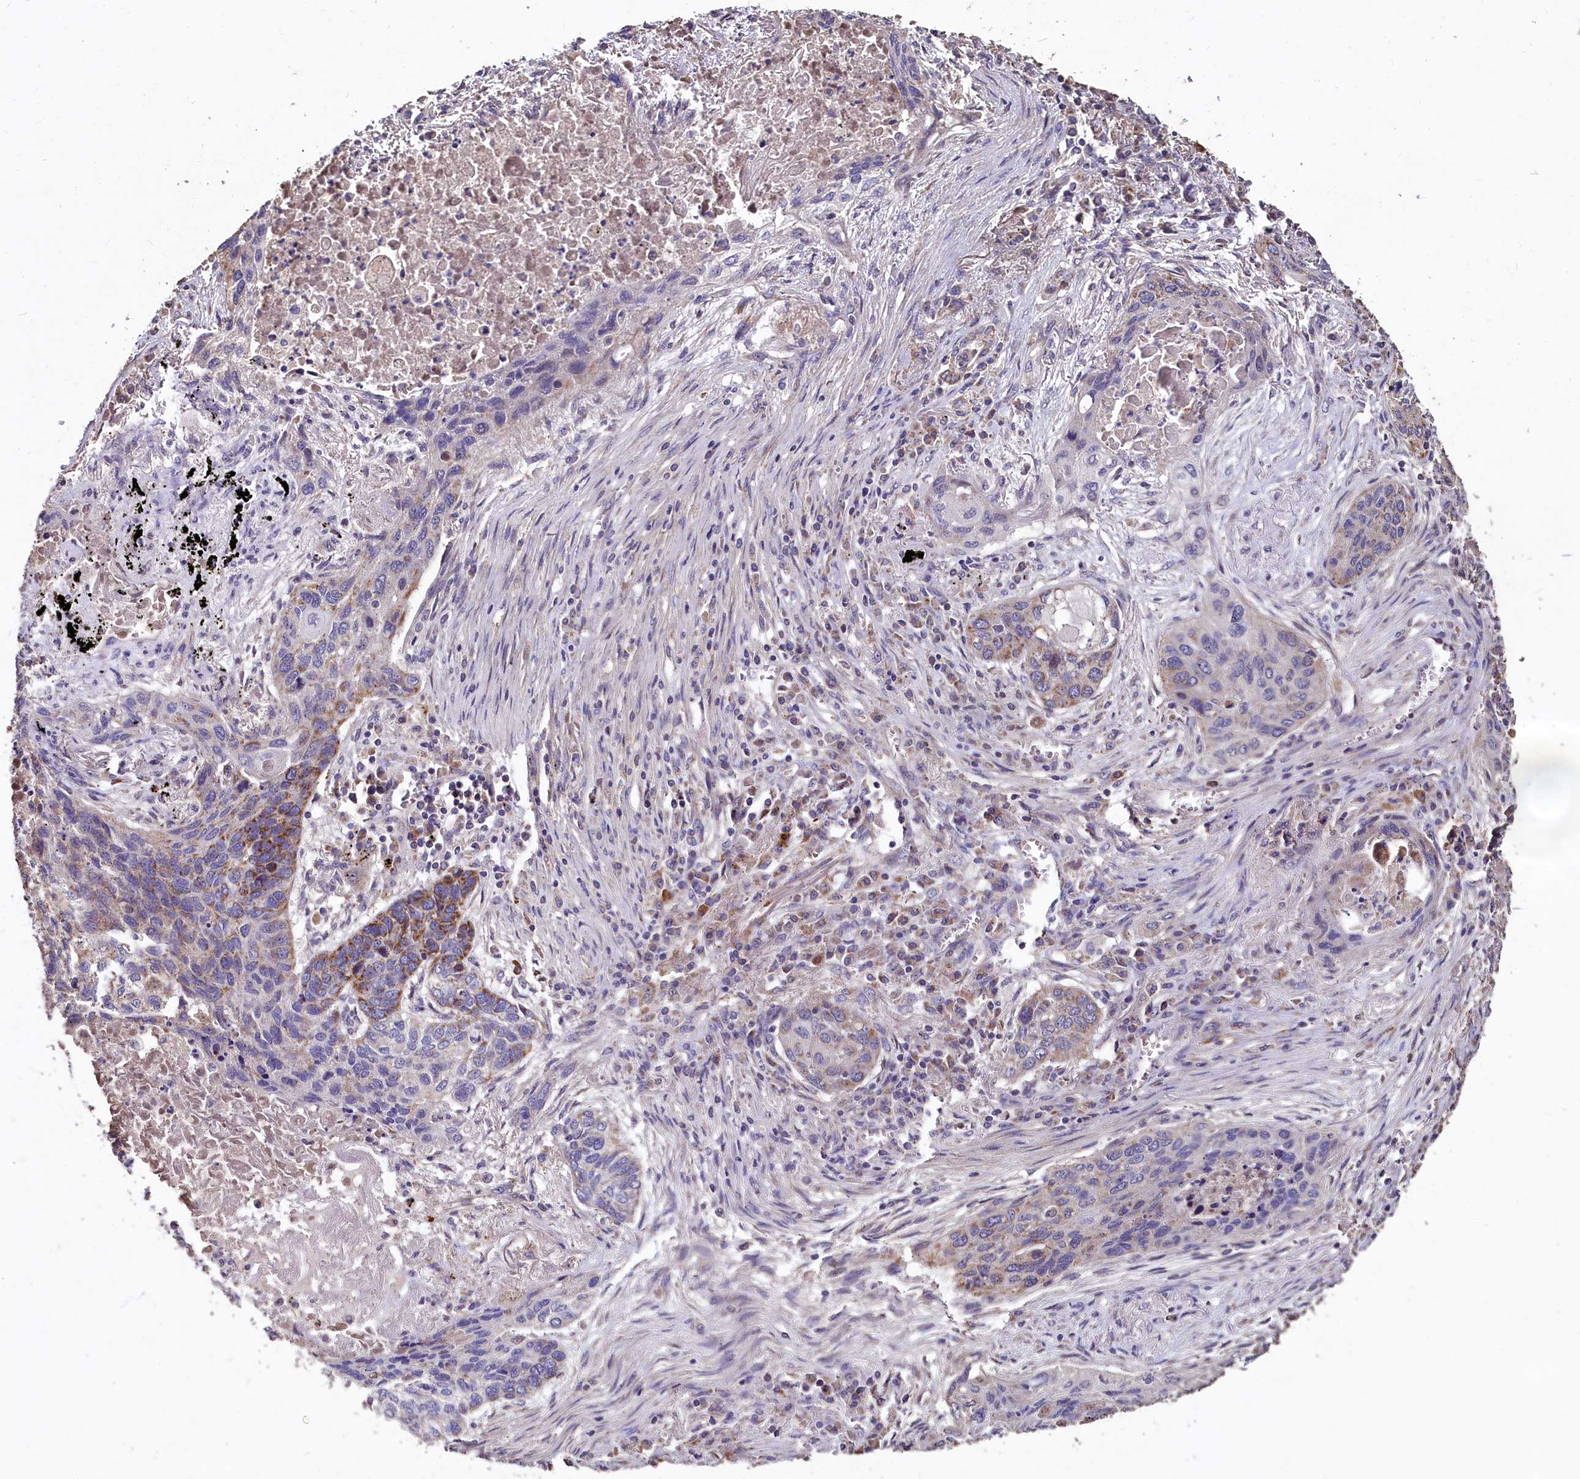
{"staining": {"intensity": "moderate", "quantity": "<25%", "location": "cytoplasmic/membranous"}, "tissue": "lung cancer", "cell_type": "Tumor cells", "image_type": "cancer", "snomed": [{"axis": "morphology", "description": "Squamous cell carcinoma, NOS"}, {"axis": "topography", "description": "Lung"}], "caption": "Lung cancer stained for a protein (brown) displays moderate cytoplasmic/membranous positive expression in approximately <25% of tumor cells.", "gene": "COQ9", "patient": {"sex": "female", "age": 63}}